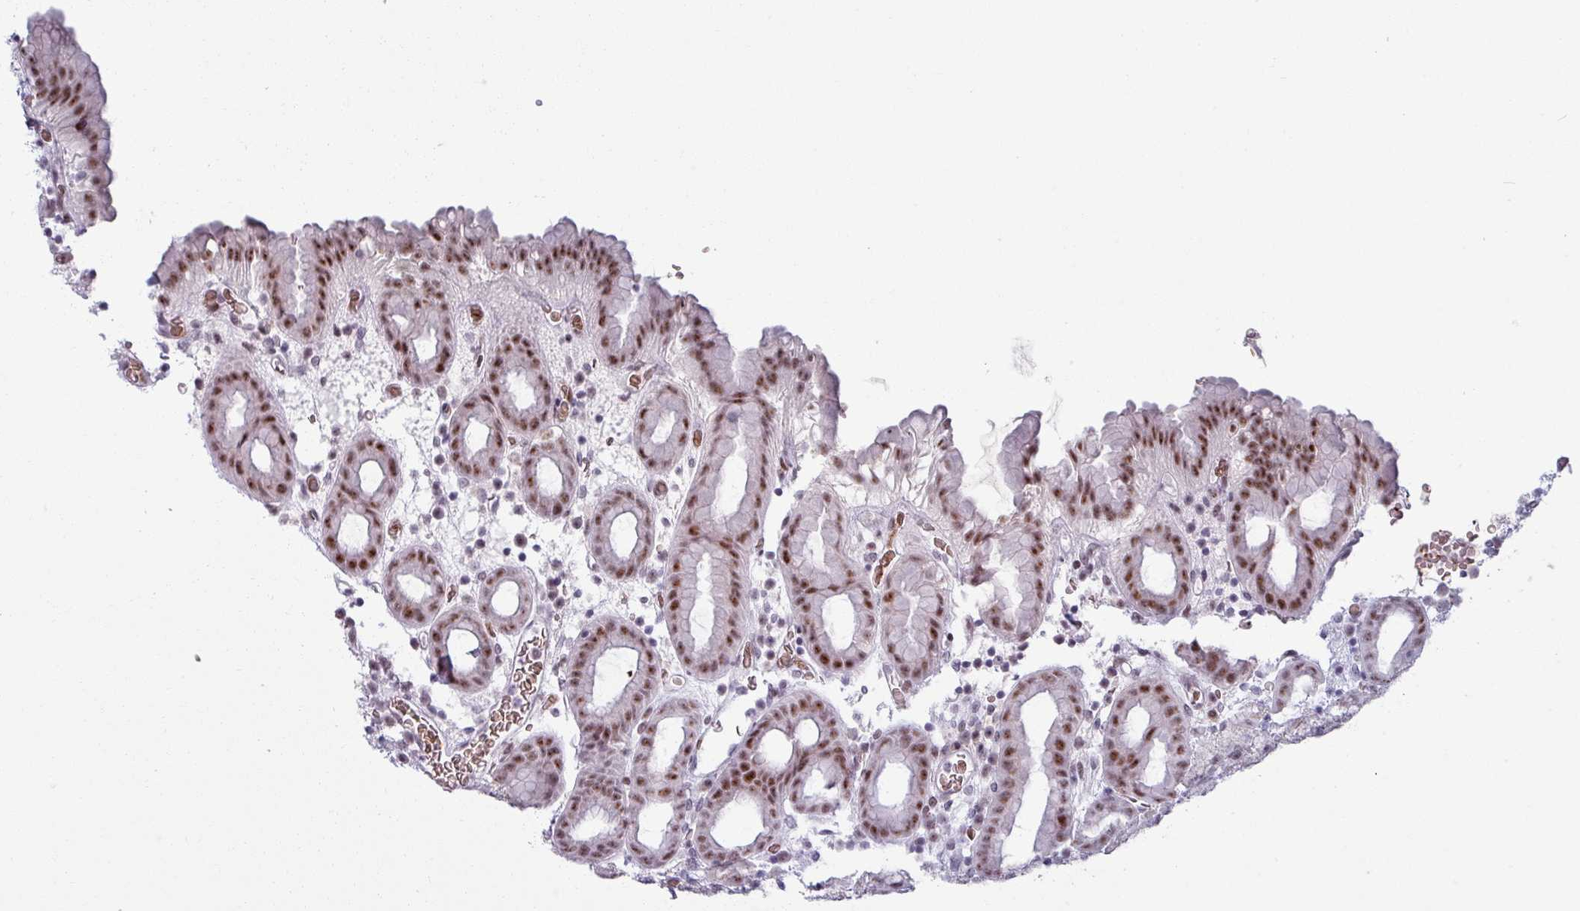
{"staining": {"intensity": "strong", "quantity": ">75%", "location": "nuclear"}, "tissue": "stomach", "cell_type": "Glandular cells", "image_type": "normal", "snomed": [{"axis": "morphology", "description": "Normal tissue, NOS"}, {"axis": "topography", "description": "Stomach, upper"}, {"axis": "topography", "description": "Stomach, lower"}, {"axis": "topography", "description": "Small intestine"}], "caption": "IHC of normal stomach displays high levels of strong nuclear positivity in about >75% of glandular cells.", "gene": "NCOR1", "patient": {"sex": "male", "age": 68}}